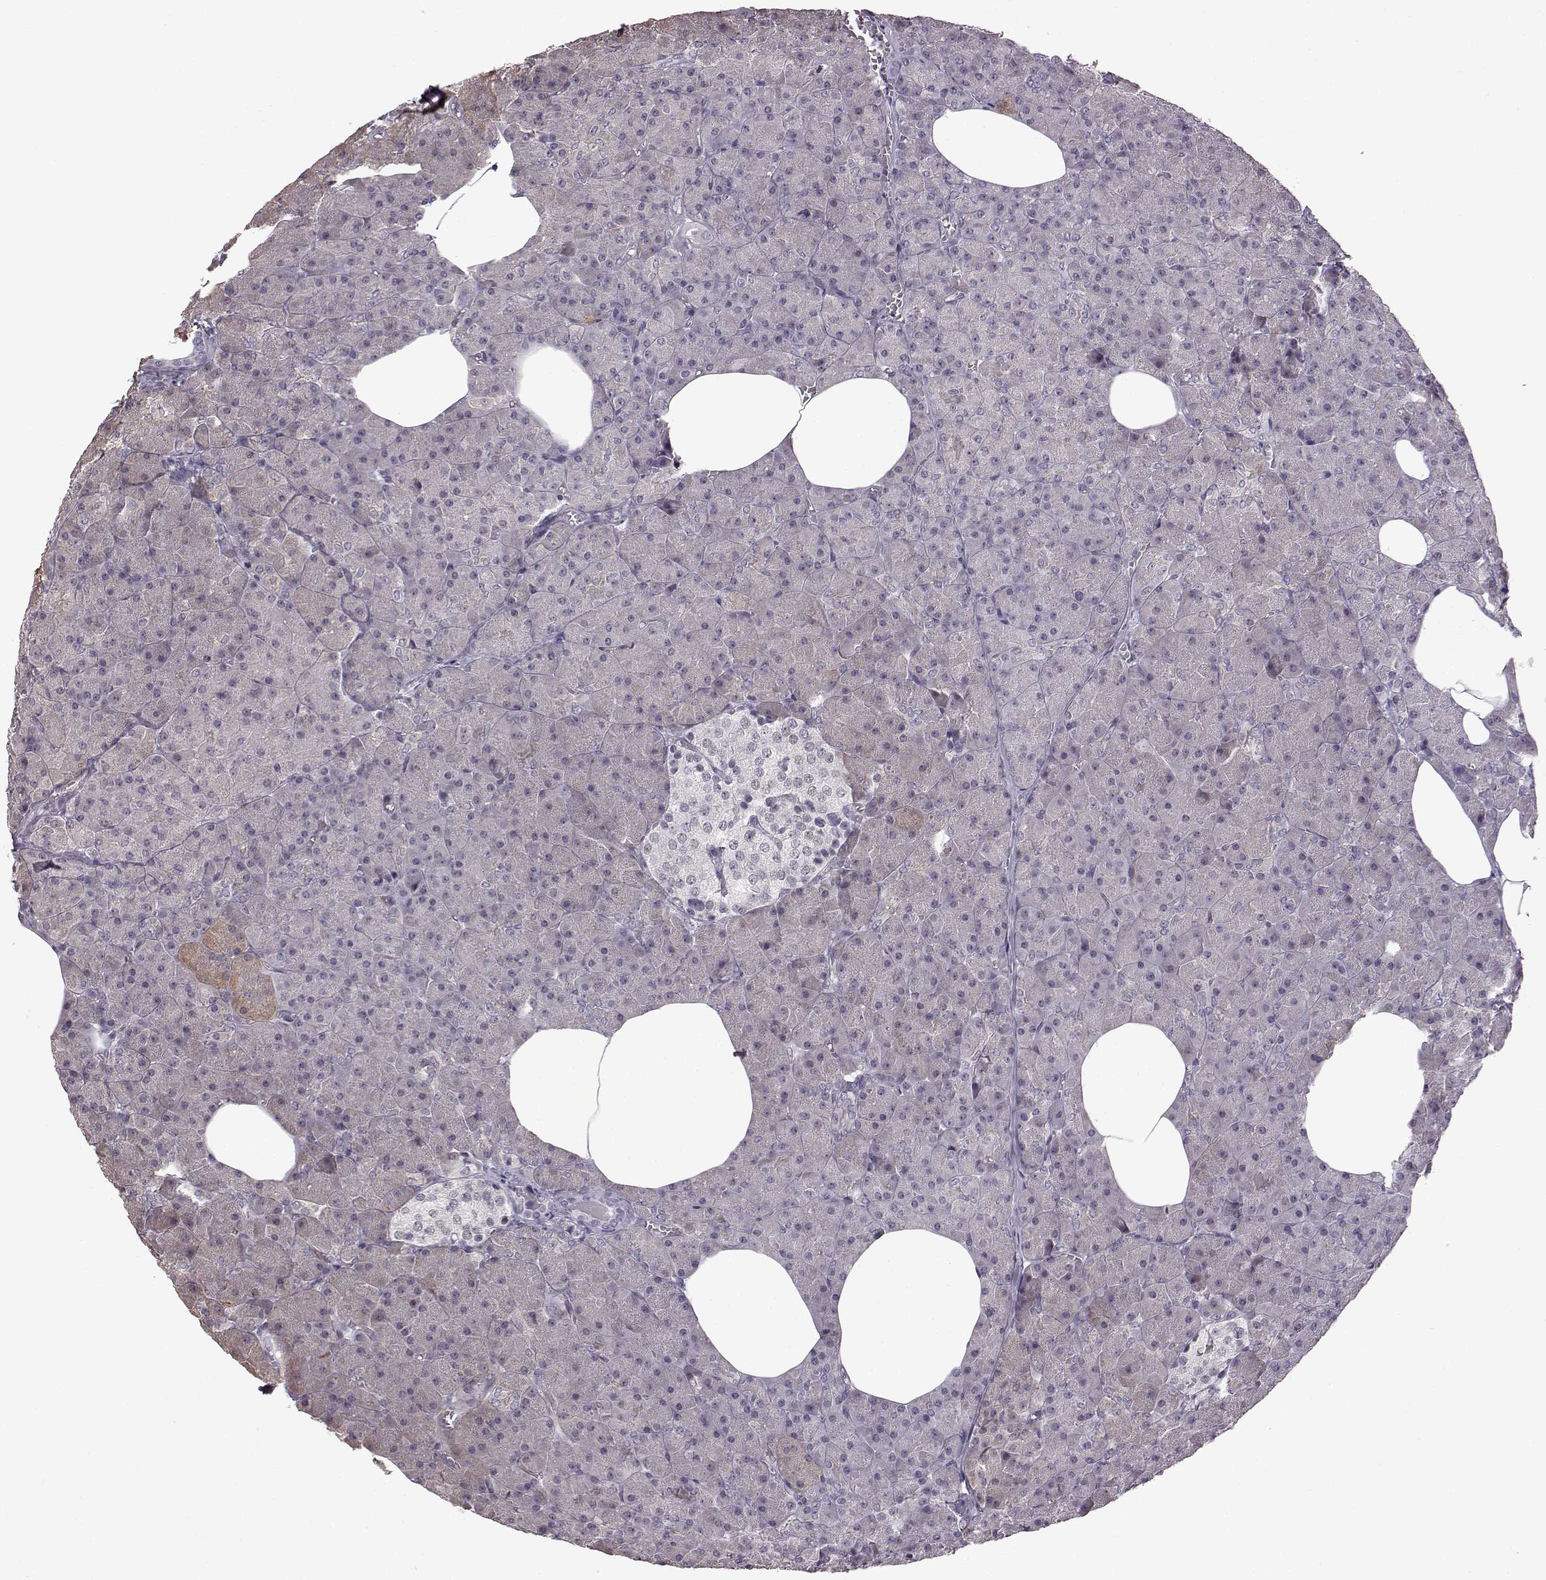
{"staining": {"intensity": "weak", "quantity": "<25%", "location": "cytoplasmic/membranous"}, "tissue": "pancreas", "cell_type": "Exocrine glandular cells", "image_type": "normal", "snomed": [{"axis": "morphology", "description": "Normal tissue, NOS"}, {"axis": "topography", "description": "Pancreas"}], "caption": "Human pancreas stained for a protein using immunohistochemistry (IHC) reveals no expression in exocrine glandular cells.", "gene": "SYNPO2", "patient": {"sex": "female", "age": 45}}